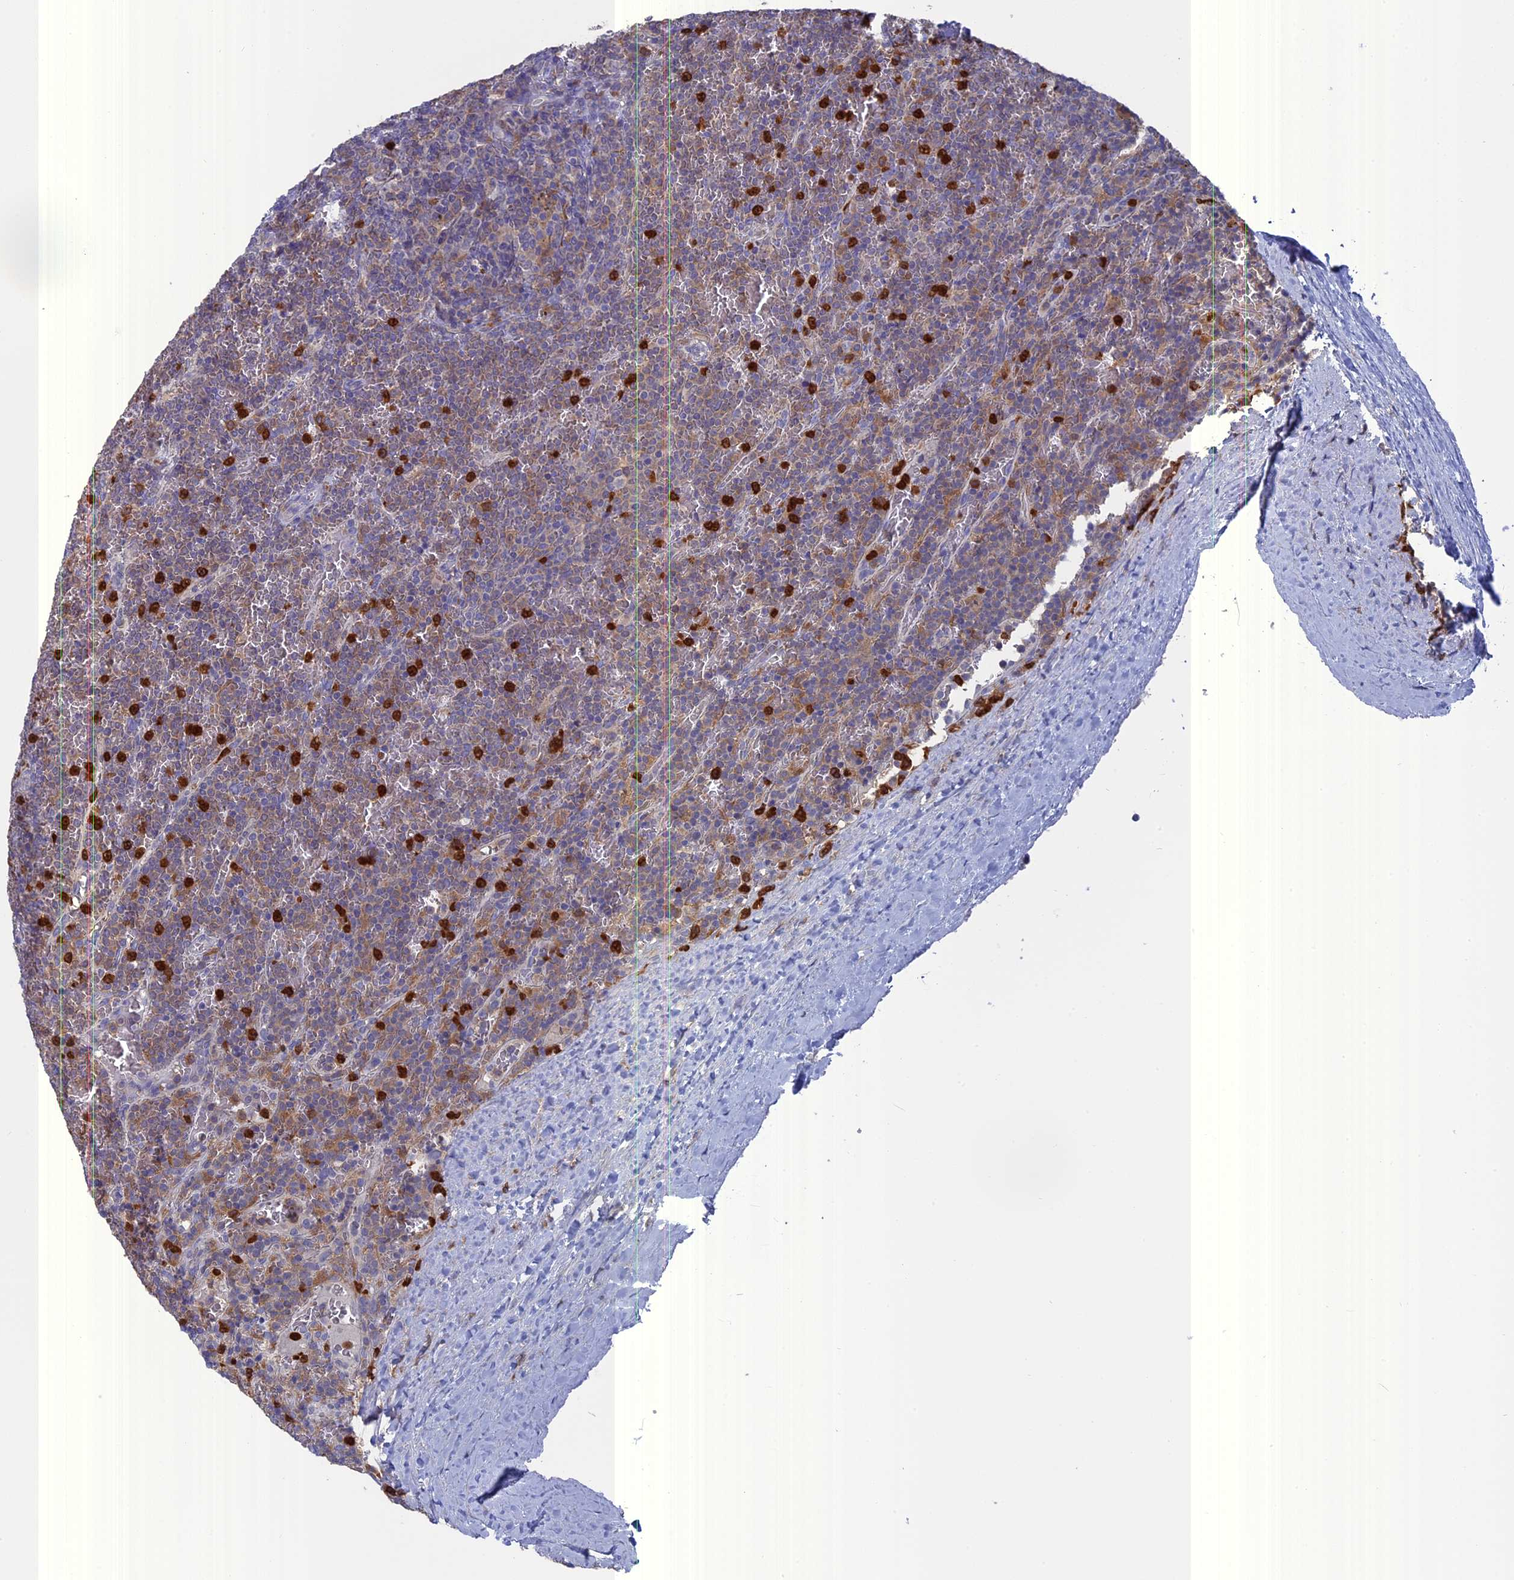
{"staining": {"intensity": "weak", "quantity": "25%-75%", "location": "cytoplasmic/membranous"}, "tissue": "lymphoma", "cell_type": "Tumor cells", "image_type": "cancer", "snomed": [{"axis": "morphology", "description": "Malignant lymphoma, non-Hodgkin's type, Low grade"}, {"axis": "topography", "description": "Spleen"}], "caption": "The photomicrograph reveals a brown stain indicating the presence of a protein in the cytoplasmic/membranous of tumor cells in low-grade malignant lymphoma, non-Hodgkin's type. (DAB (3,3'-diaminobenzidine) IHC with brightfield microscopy, high magnification).", "gene": "NCF4", "patient": {"sex": "female", "age": 19}}